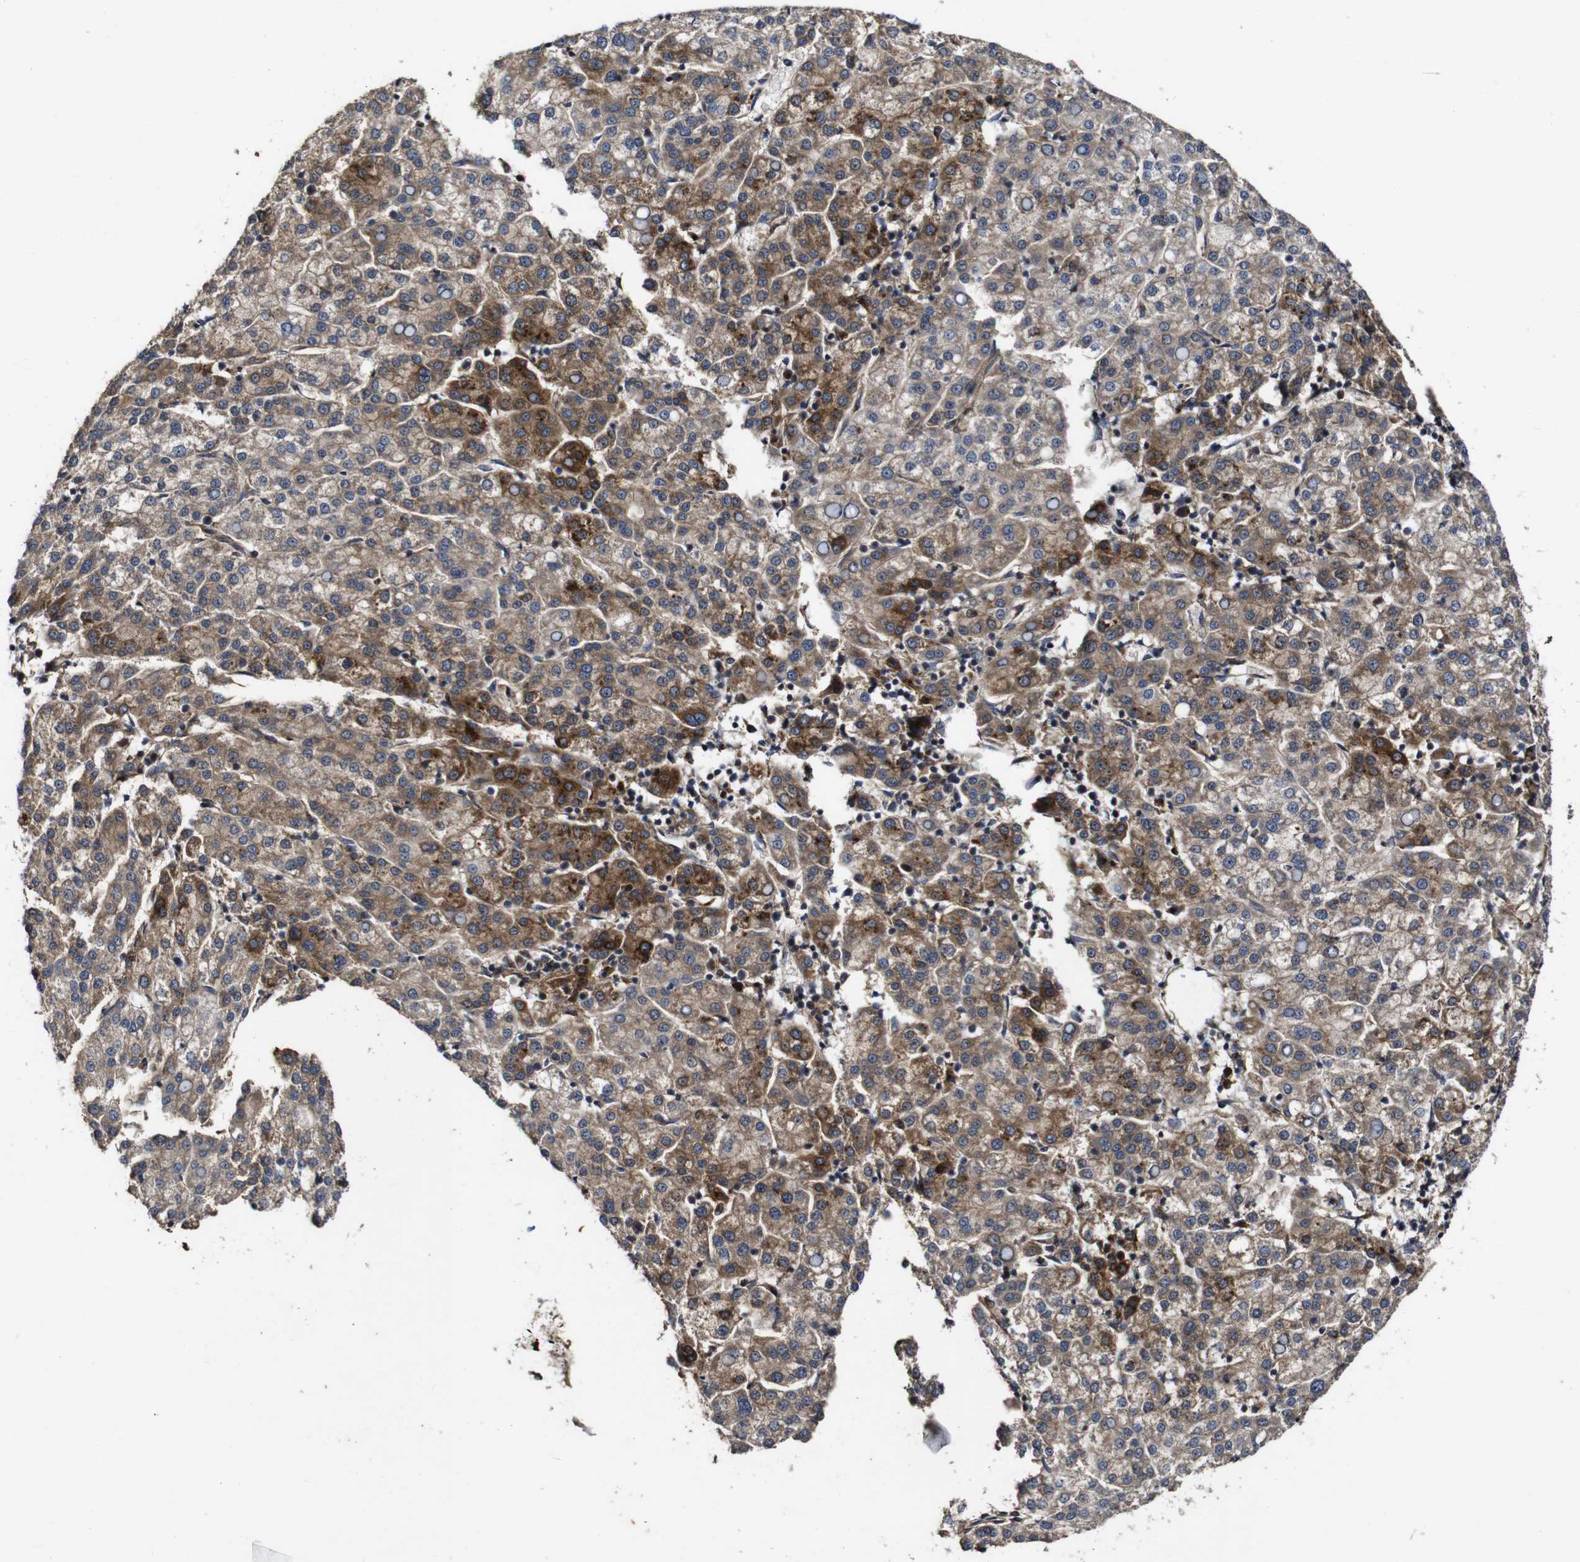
{"staining": {"intensity": "moderate", "quantity": "25%-75%", "location": "cytoplasmic/membranous"}, "tissue": "liver cancer", "cell_type": "Tumor cells", "image_type": "cancer", "snomed": [{"axis": "morphology", "description": "Carcinoma, Hepatocellular, NOS"}, {"axis": "topography", "description": "Liver"}], "caption": "Hepatocellular carcinoma (liver) stained with a protein marker demonstrates moderate staining in tumor cells.", "gene": "GSDME", "patient": {"sex": "female", "age": 58}}